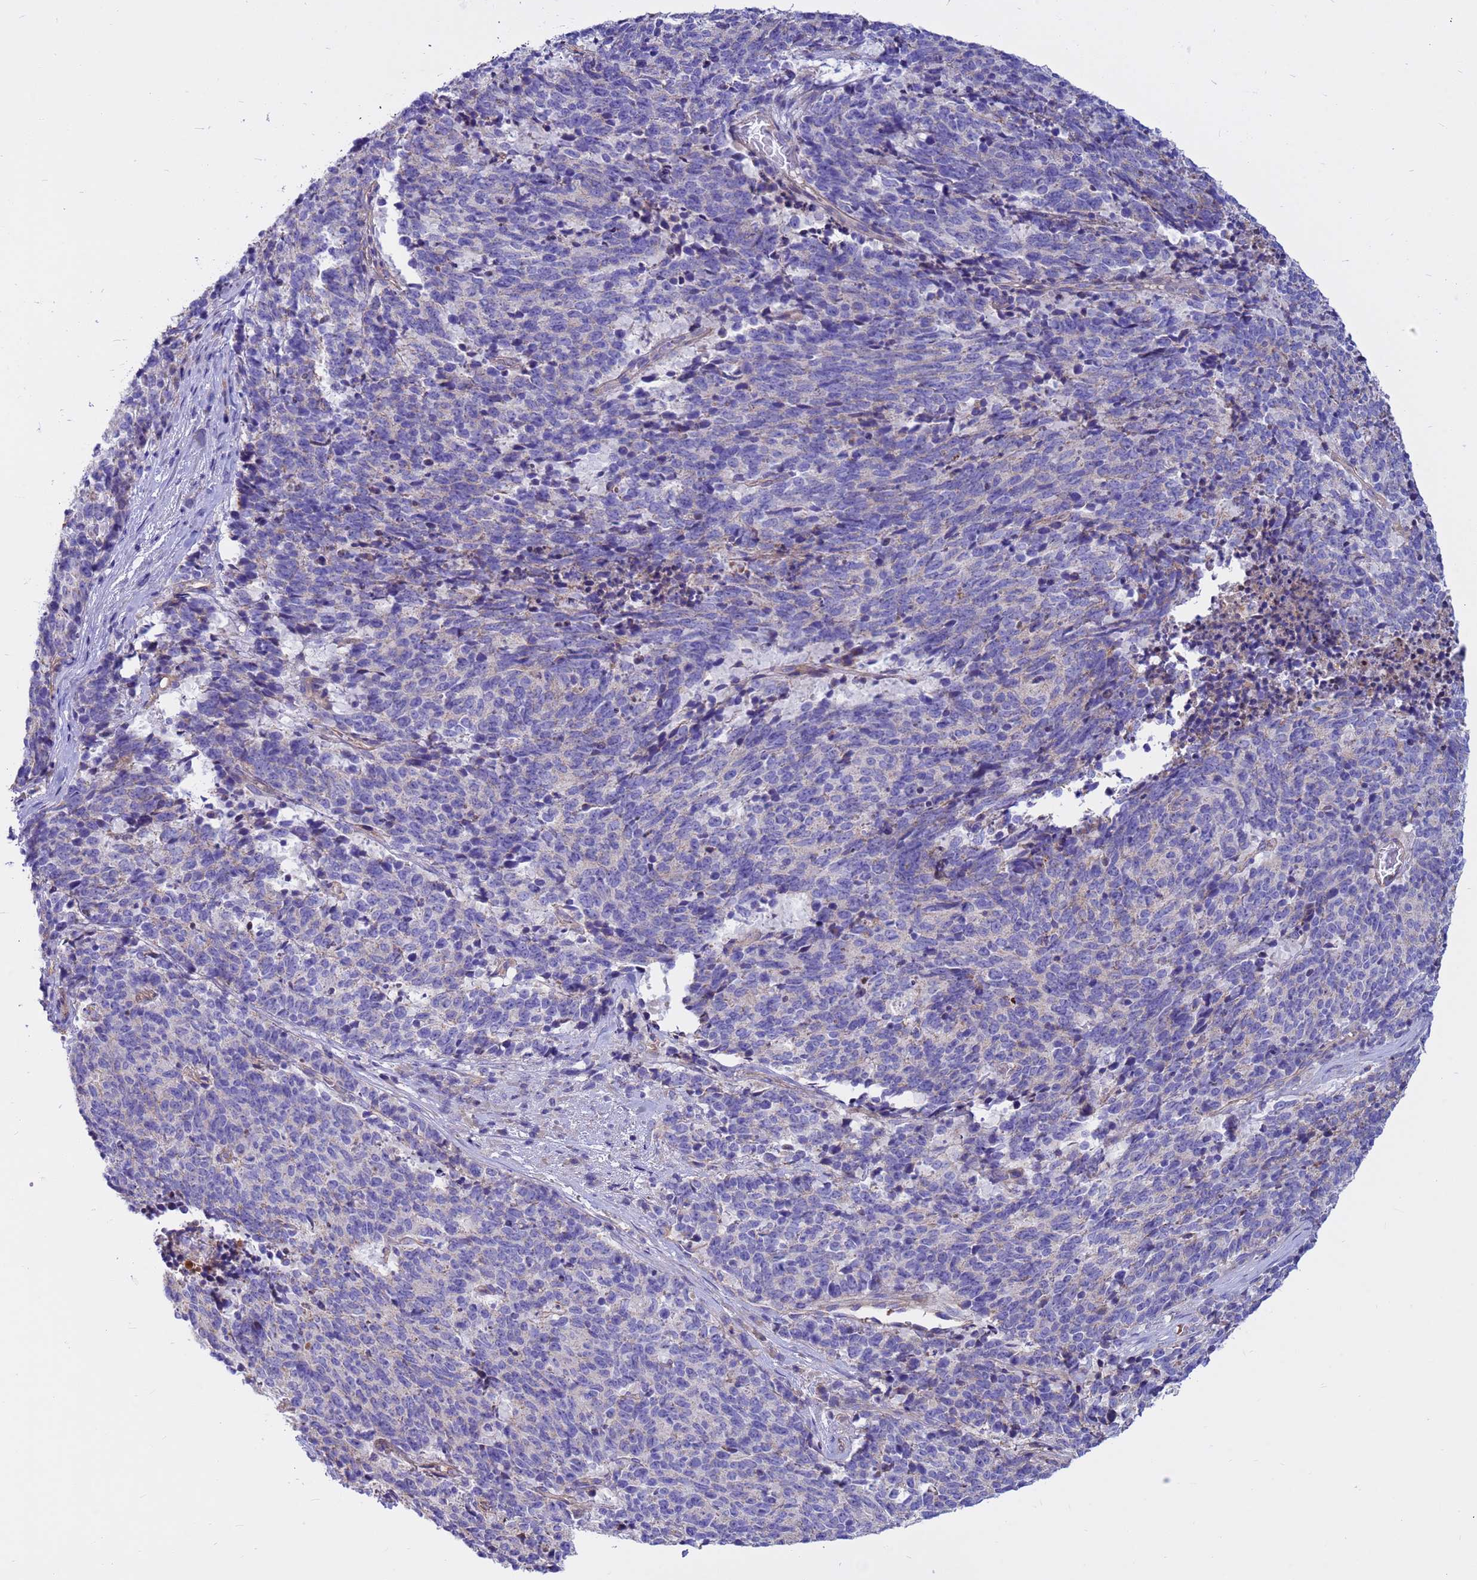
{"staining": {"intensity": "negative", "quantity": "none", "location": "none"}, "tissue": "cervical cancer", "cell_type": "Tumor cells", "image_type": "cancer", "snomed": [{"axis": "morphology", "description": "Squamous cell carcinoma, NOS"}, {"axis": "topography", "description": "Cervix"}], "caption": "High power microscopy histopathology image of an IHC image of cervical squamous cell carcinoma, revealing no significant expression in tumor cells. (Stains: DAB immunohistochemistry (IHC) with hematoxylin counter stain, Microscopy: brightfield microscopy at high magnification).", "gene": "CRHBP", "patient": {"sex": "female", "age": 29}}